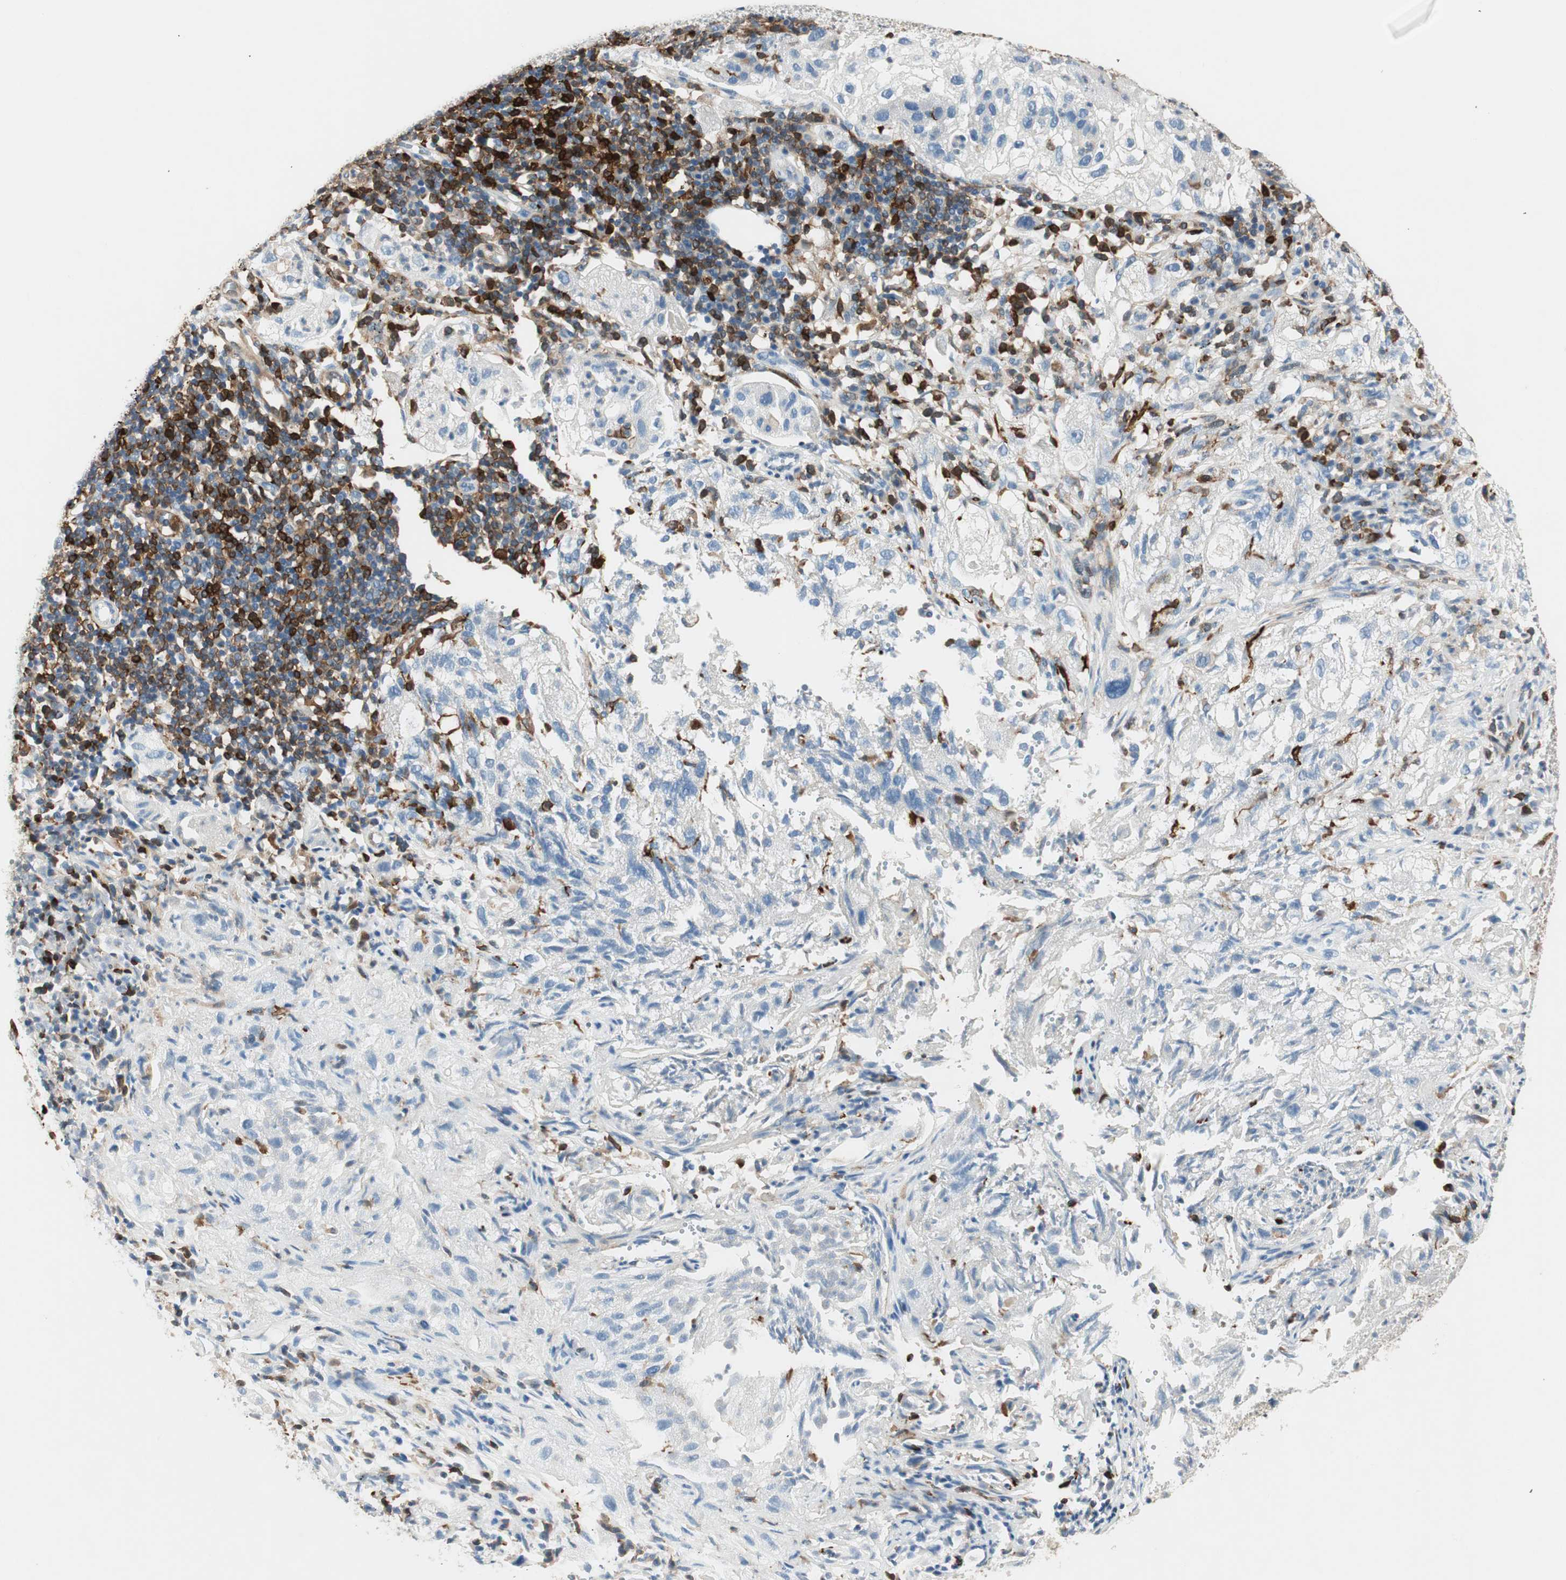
{"staining": {"intensity": "negative", "quantity": "none", "location": "none"}, "tissue": "lung cancer", "cell_type": "Tumor cells", "image_type": "cancer", "snomed": [{"axis": "morphology", "description": "Inflammation, NOS"}, {"axis": "morphology", "description": "Squamous cell carcinoma, NOS"}, {"axis": "topography", "description": "Lymph node"}, {"axis": "topography", "description": "Soft tissue"}, {"axis": "topography", "description": "Lung"}], "caption": "Immunohistochemical staining of human lung squamous cell carcinoma reveals no significant staining in tumor cells. (Brightfield microscopy of DAB (3,3'-diaminobenzidine) immunohistochemistry at high magnification).", "gene": "COTL1", "patient": {"sex": "male", "age": 66}}